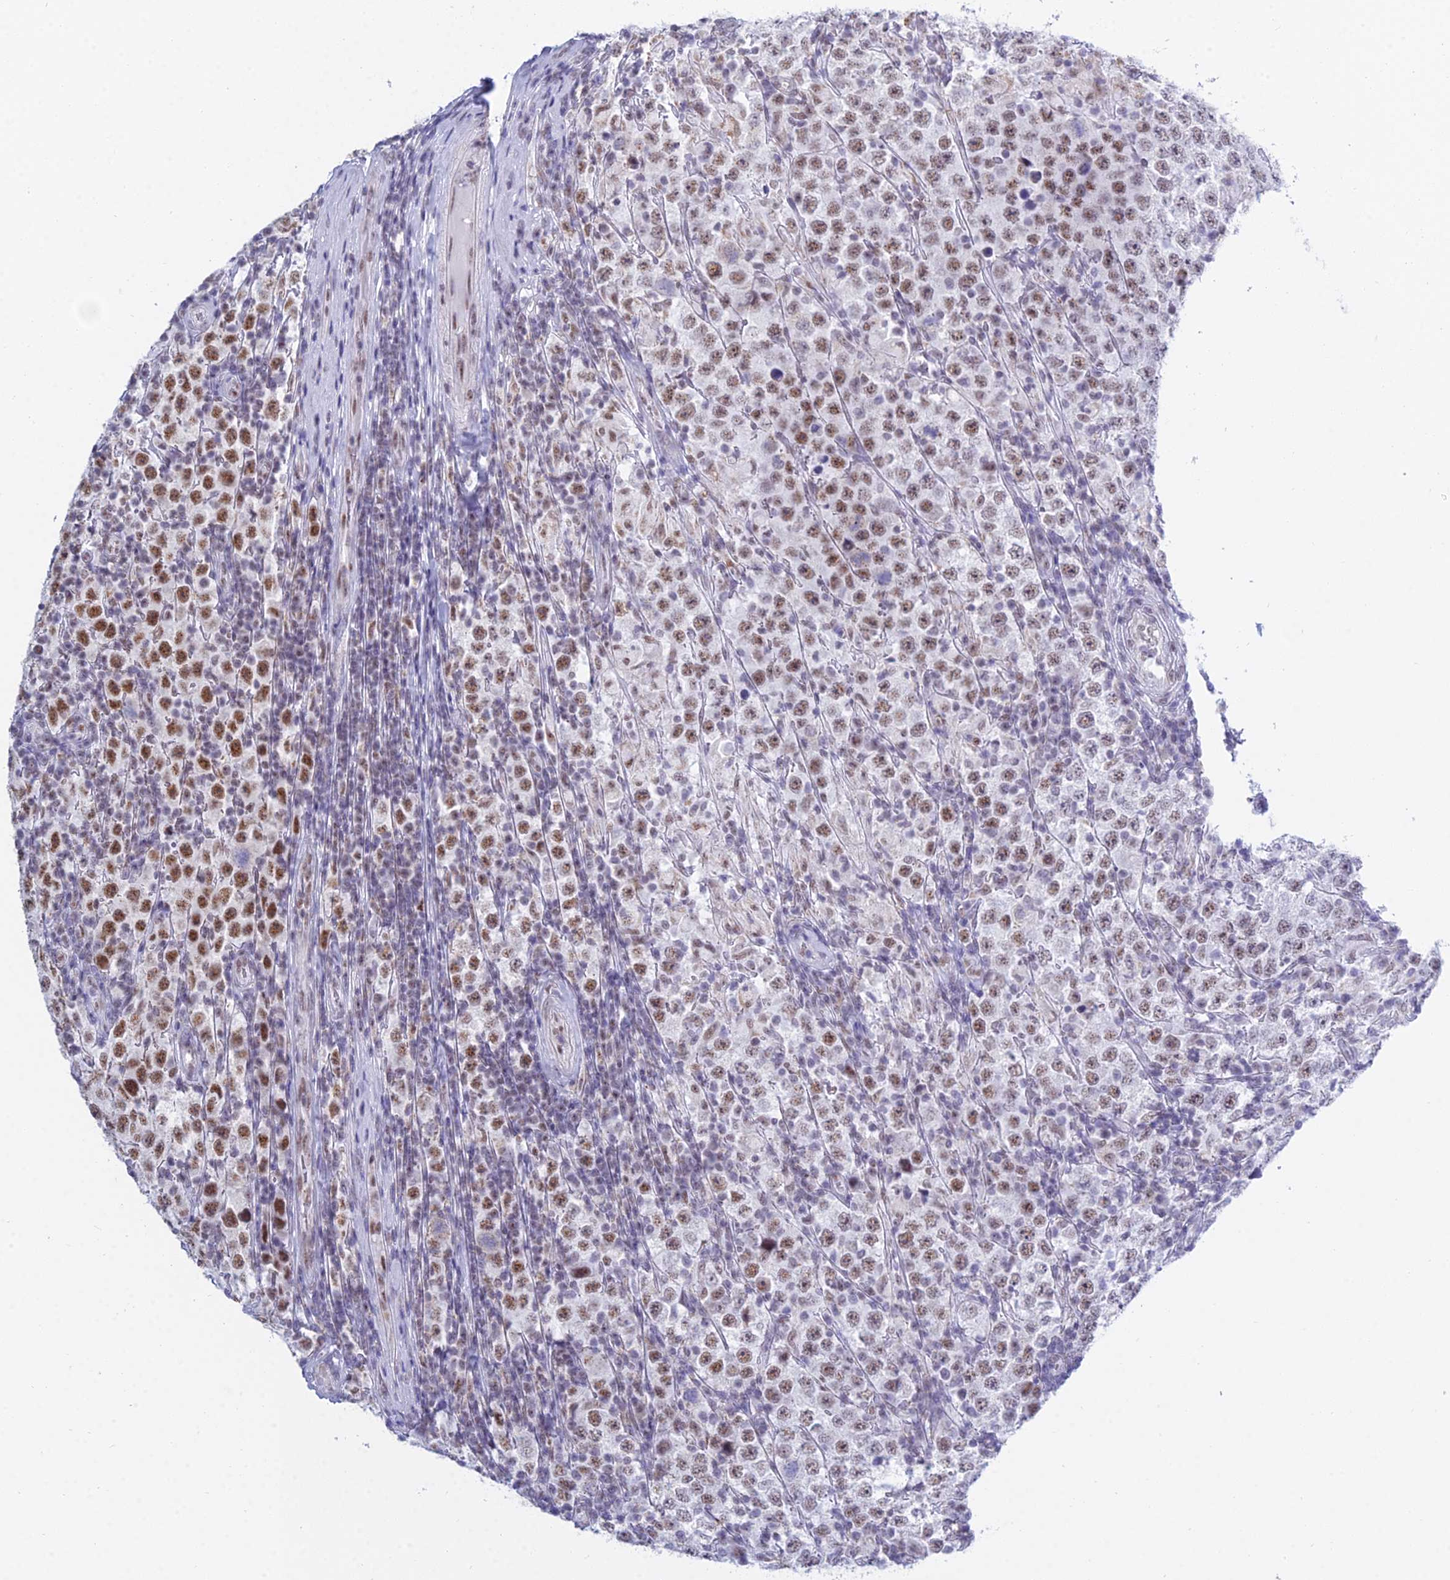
{"staining": {"intensity": "moderate", "quantity": ">75%", "location": "nuclear"}, "tissue": "testis cancer", "cell_type": "Tumor cells", "image_type": "cancer", "snomed": [{"axis": "morphology", "description": "Normal tissue, NOS"}, {"axis": "morphology", "description": "Urothelial carcinoma, High grade"}, {"axis": "morphology", "description": "Seminoma, NOS"}, {"axis": "morphology", "description": "Carcinoma, Embryonal, NOS"}, {"axis": "topography", "description": "Urinary bladder"}, {"axis": "topography", "description": "Testis"}], "caption": "Human testis embryonal carcinoma stained with a brown dye exhibits moderate nuclear positive expression in about >75% of tumor cells.", "gene": "KLF14", "patient": {"sex": "male", "age": 41}}